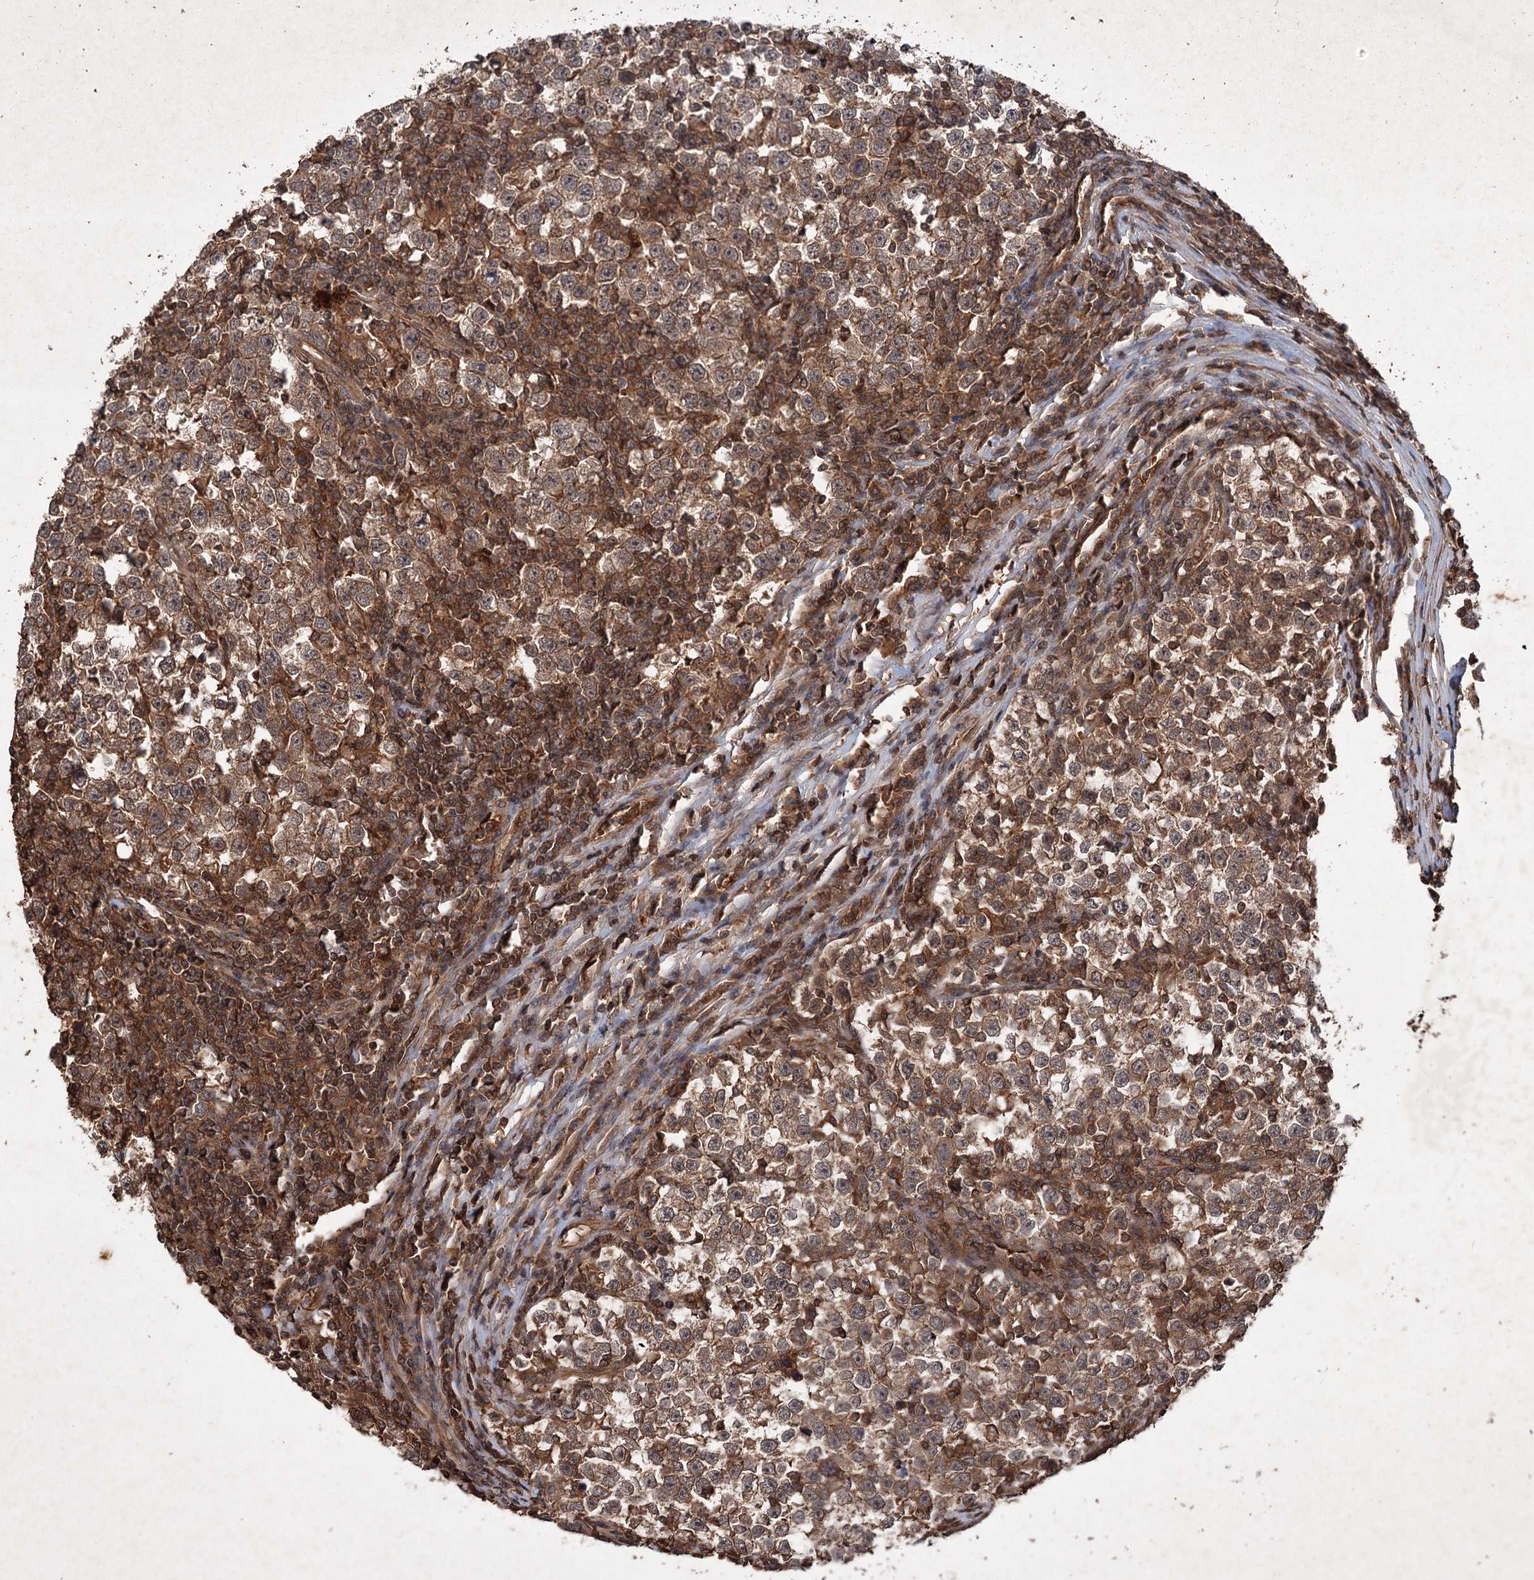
{"staining": {"intensity": "moderate", "quantity": ">75%", "location": "cytoplasmic/membranous,nuclear"}, "tissue": "testis cancer", "cell_type": "Tumor cells", "image_type": "cancer", "snomed": [{"axis": "morphology", "description": "Normal tissue, NOS"}, {"axis": "morphology", "description": "Seminoma, NOS"}, {"axis": "topography", "description": "Testis"}], "caption": "Immunohistochemical staining of human testis seminoma displays medium levels of moderate cytoplasmic/membranous and nuclear positivity in about >75% of tumor cells. (IHC, brightfield microscopy, high magnification).", "gene": "ADK", "patient": {"sex": "male", "age": 43}}